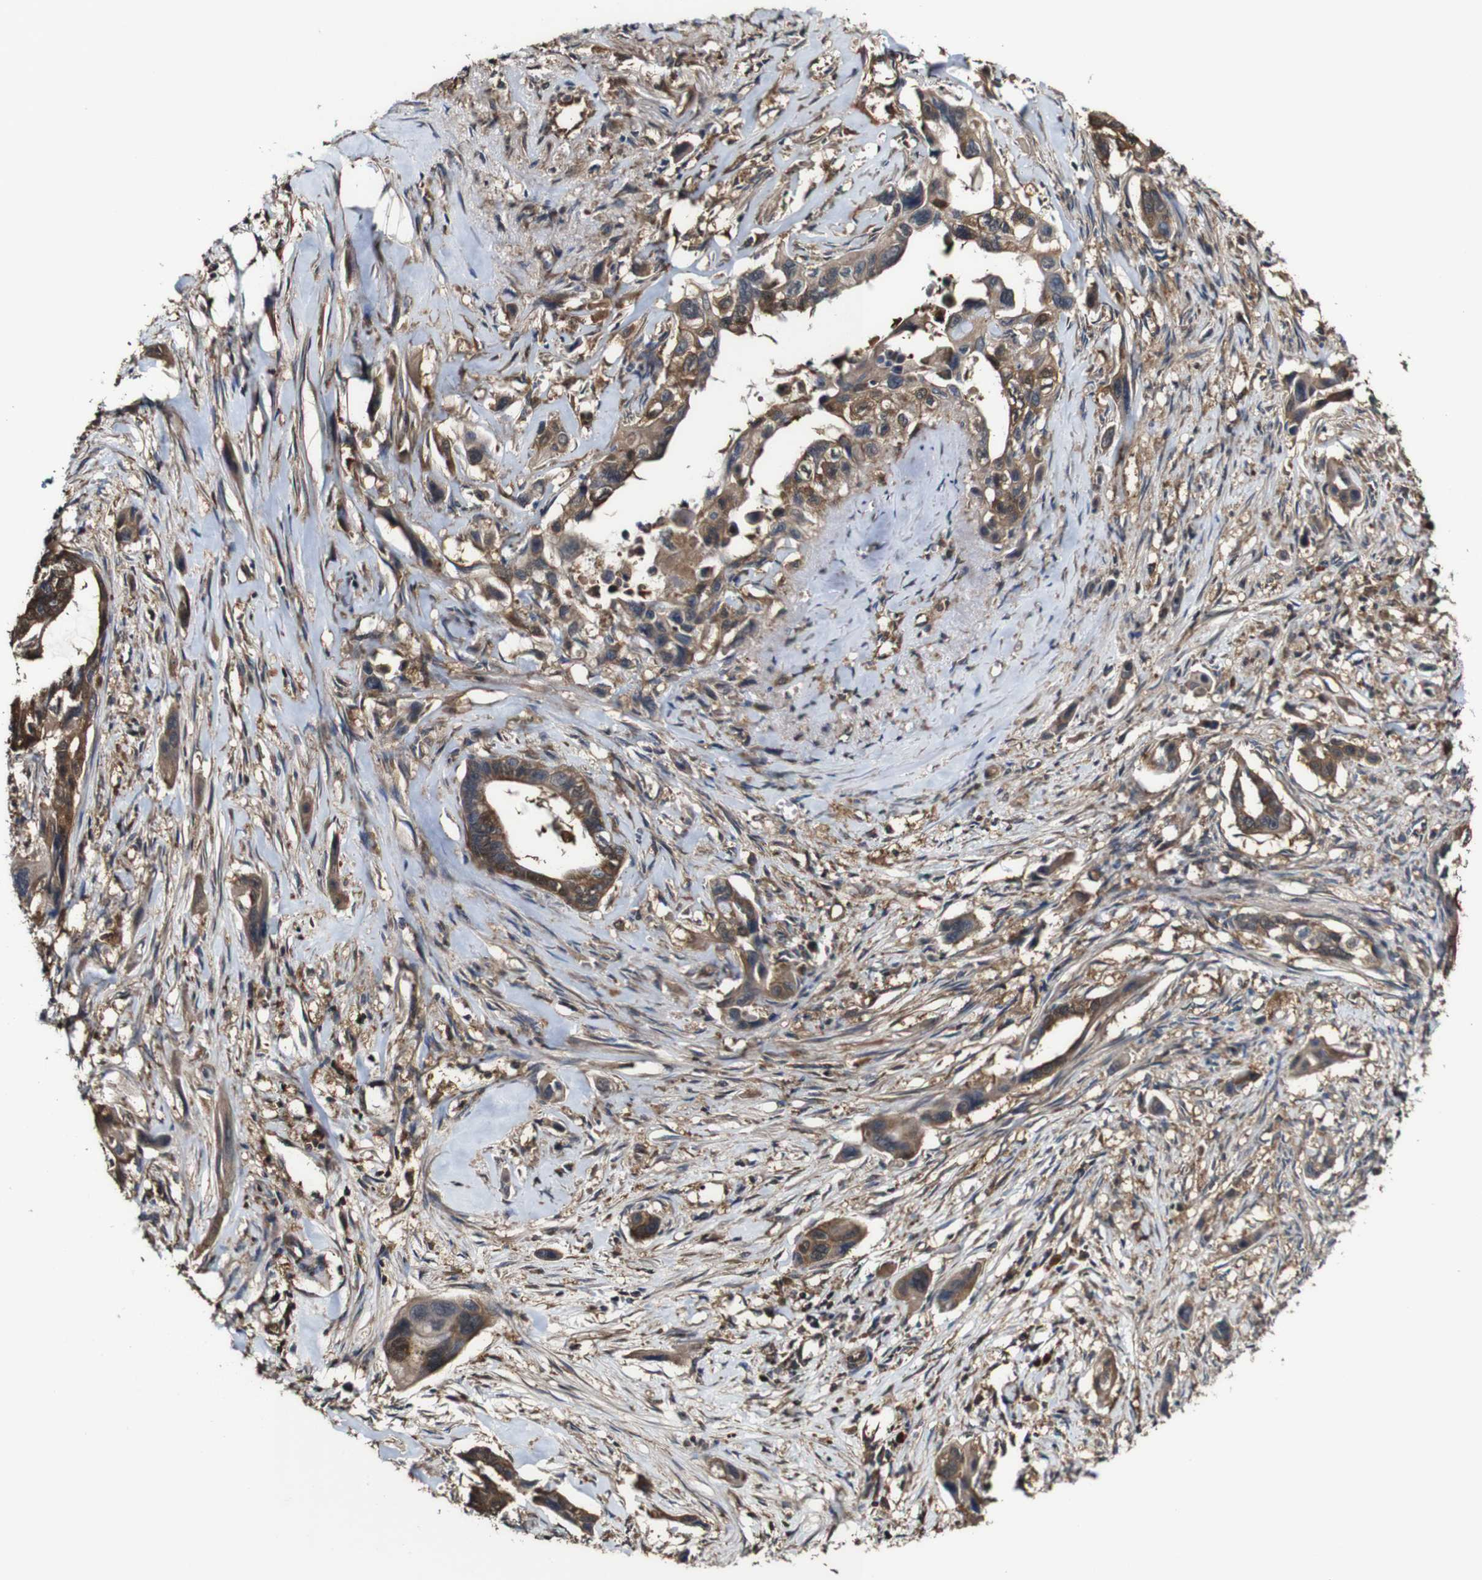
{"staining": {"intensity": "moderate", "quantity": ">75%", "location": "cytoplasmic/membranous"}, "tissue": "pancreatic cancer", "cell_type": "Tumor cells", "image_type": "cancer", "snomed": [{"axis": "morphology", "description": "Adenocarcinoma, NOS"}, {"axis": "topography", "description": "Pancreas"}], "caption": "Pancreatic cancer (adenocarcinoma) stained for a protein exhibits moderate cytoplasmic/membranous positivity in tumor cells.", "gene": "PTPRR", "patient": {"sex": "male", "age": 73}}